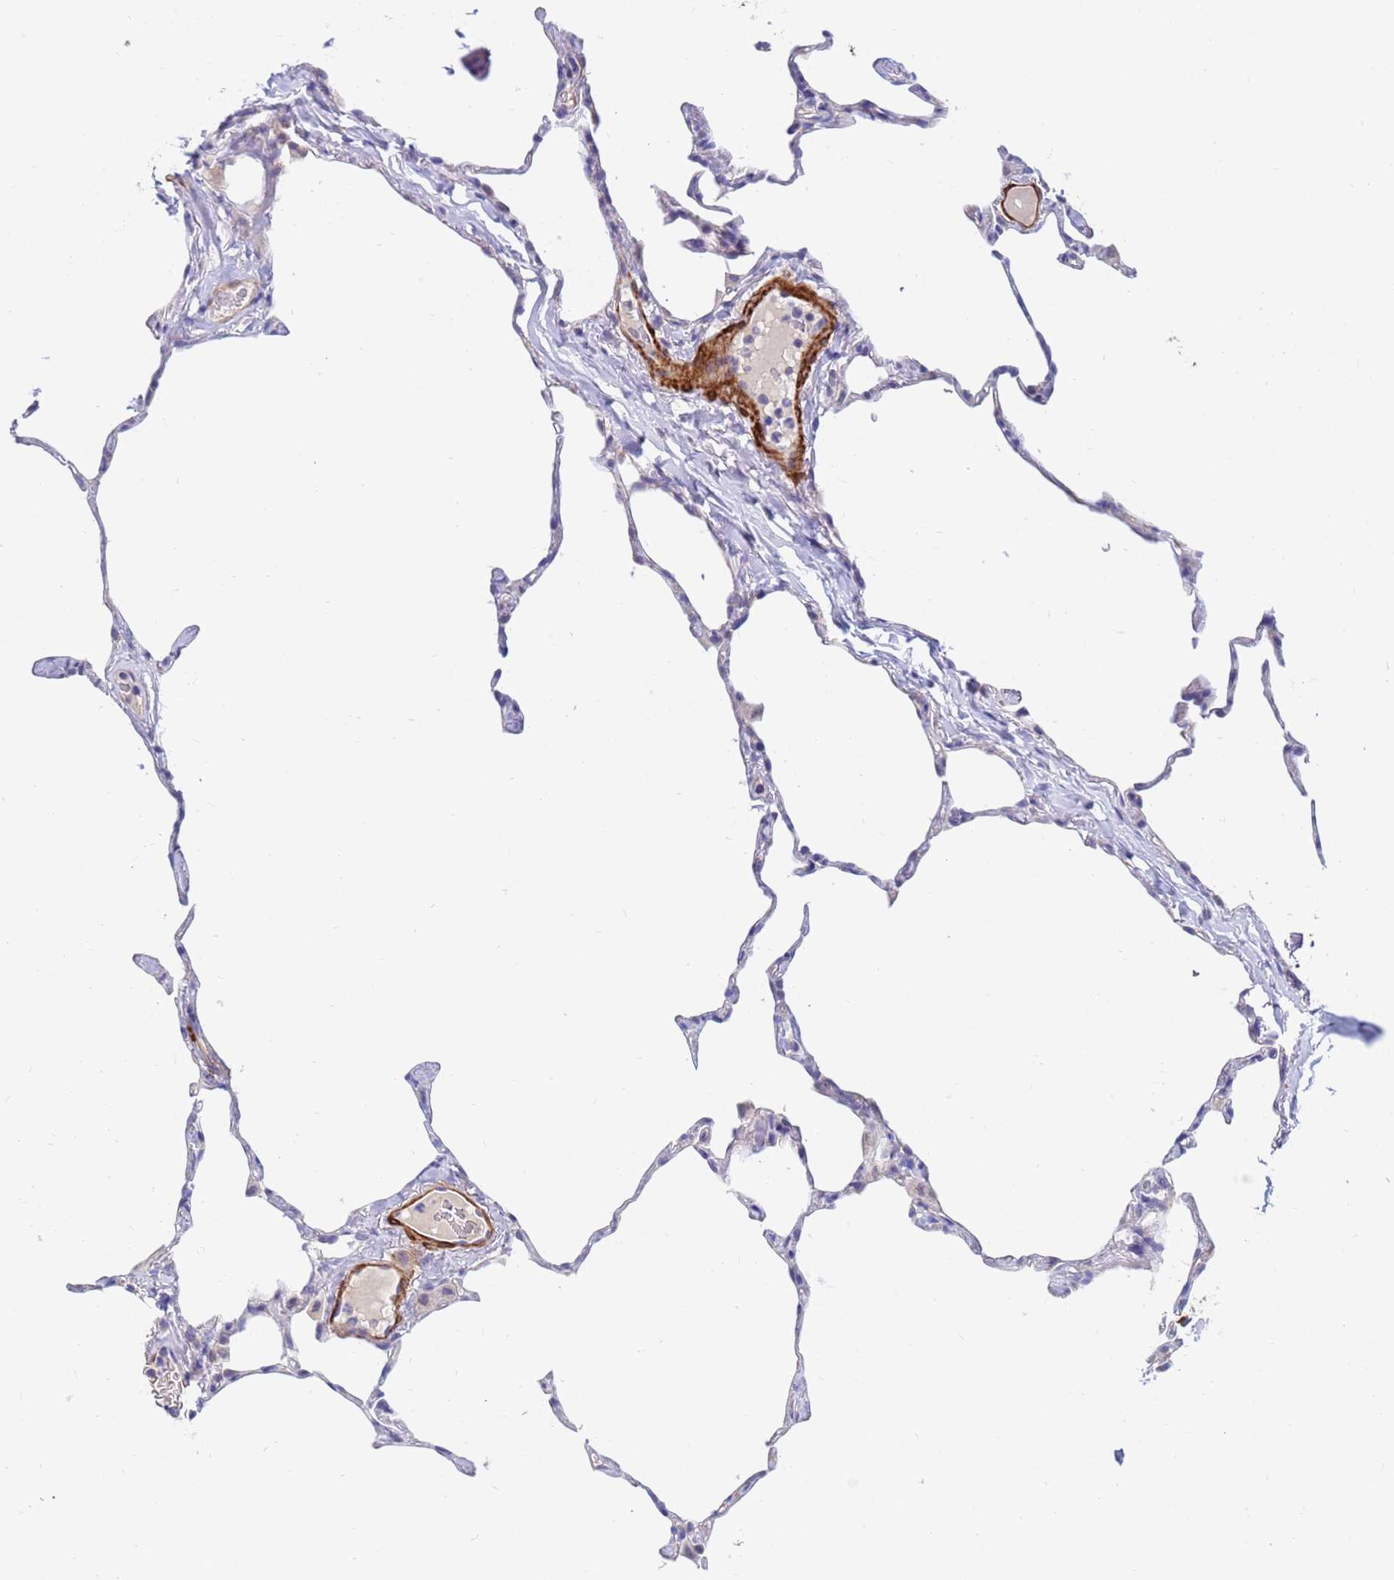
{"staining": {"intensity": "negative", "quantity": "none", "location": "none"}, "tissue": "lung", "cell_type": "Alveolar cells", "image_type": "normal", "snomed": [{"axis": "morphology", "description": "Normal tissue, NOS"}, {"axis": "topography", "description": "Lung"}], "caption": "Alveolar cells show no significant expression in benign lung.", "gene": "SDR39U1", "patient": {"sex": "male", "age": 65}}